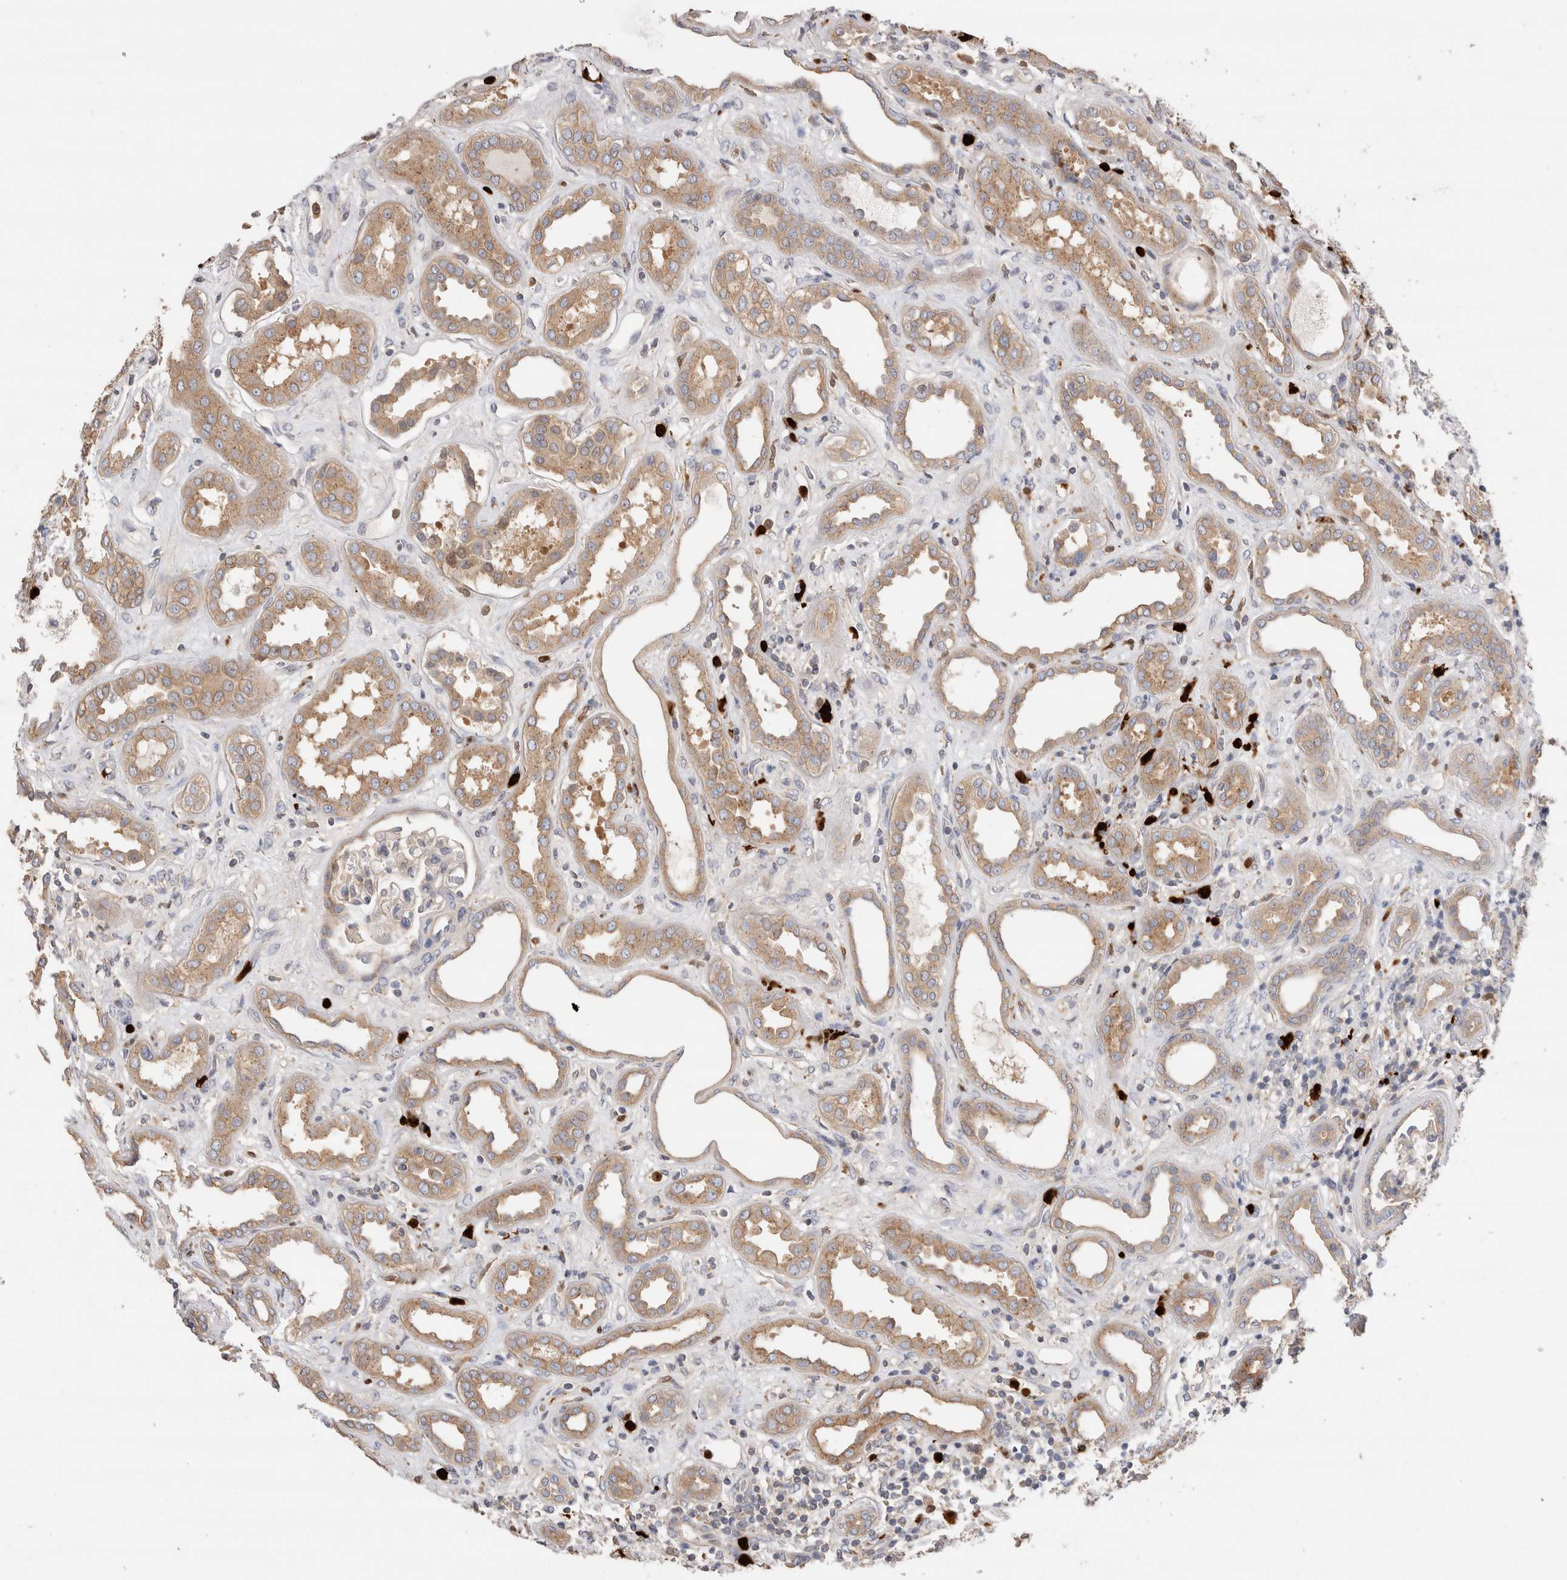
{"staining": {"intensity": "negative", "quantity": "none", "location": "none"}, "tissue": "kidney", "cell_type": "Cells in glomeruli", "image_type": "normal", "snomed": [{"axis": "morphology", "description": "Normal tissue, NOS"}, {"axis": "topography", "description": "Kidney"}], "caption": "Immunohistochemistry (IHC) photomicrograph of normal kidney: human kidney stained with DAB (3,3'-diaminobenzidine) exhibits no significant protein positivity in cells in glomeruli.", "gene": "NXT2", "patient": {"sex": "male", "age": 59}}